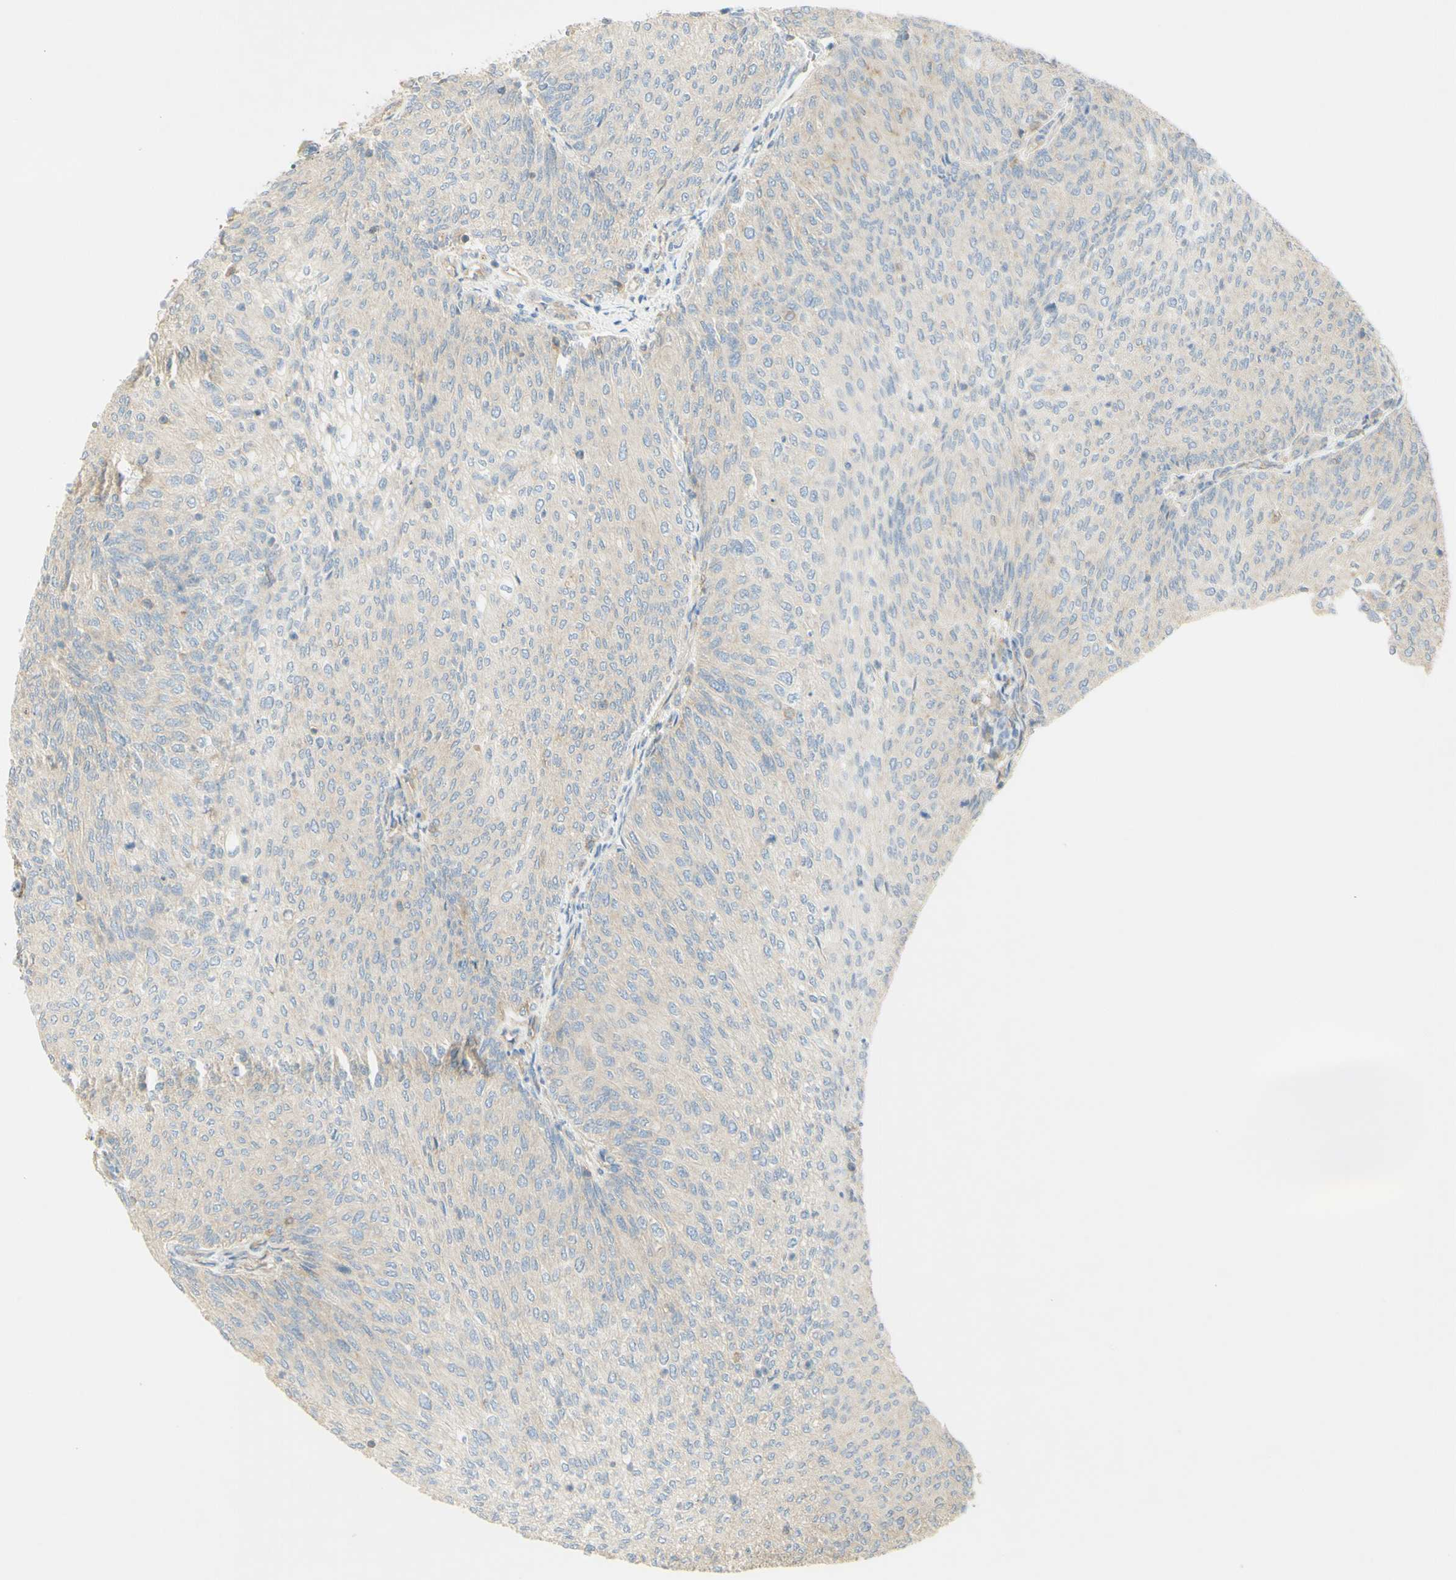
{"staining": {"intensity": "weak", "quantity": ">75%", "location": "cytoplasmic/membranous"}, "tissue": "urothelial cancer", "cell_type": "Tumor cells", "image_type": "cancer", "snomed": [{"axis": "morphology", "description": "Urothelial carcinoma, Low grade"}, {"axis": "topography", "description": "Urinary bladder"}], "caption": "A histopathology image showing weak cytoplasmic/membranous positivity in approximately >75% of tumor cells in urothelial cancer, as visualized by brown immunohistochemical staining.", "gene": "IKBKG", "patient": {"sex": "female", "age": 79}}